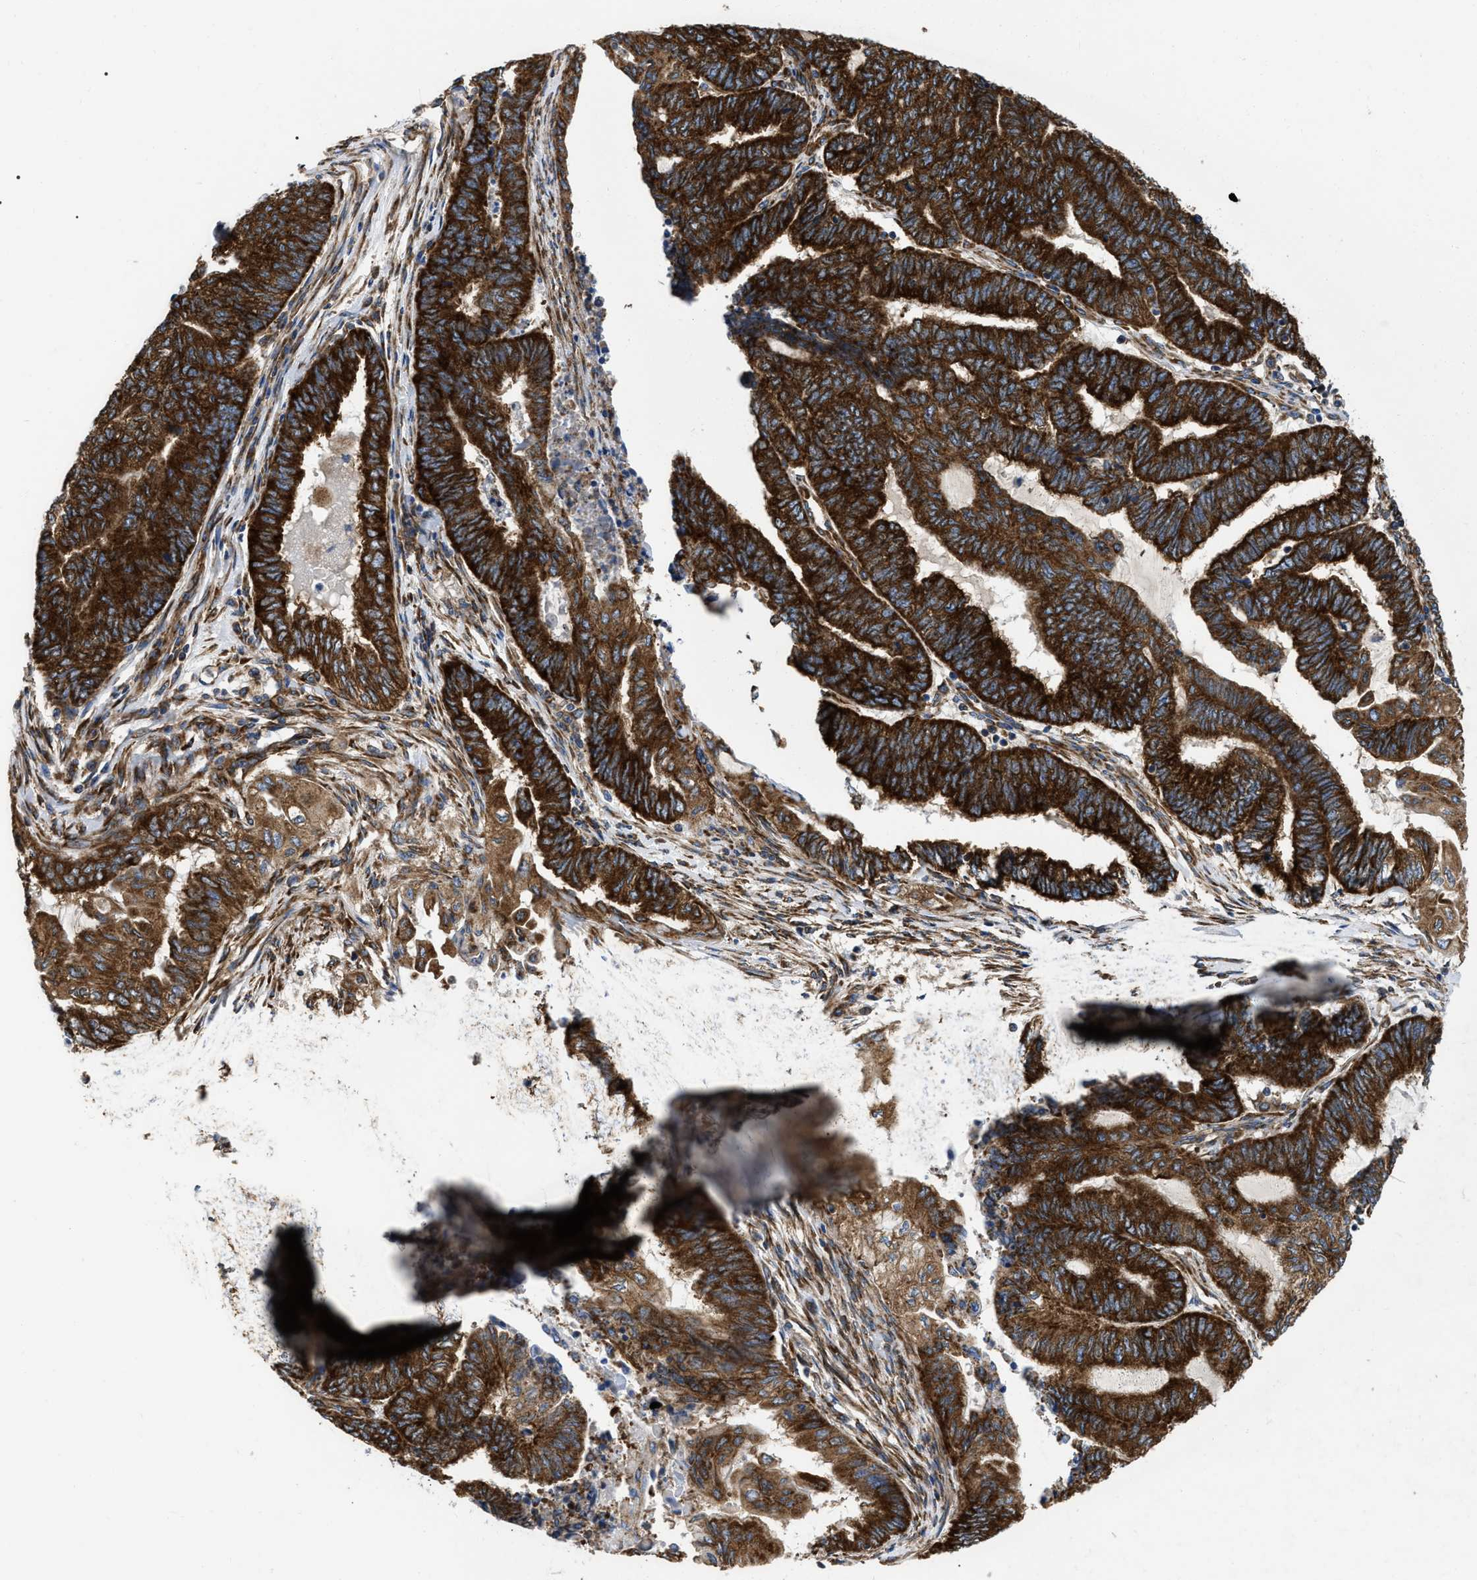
{"staining": {"intensity": "strong", "quantity": ">75%", "location": "cytoplasmic/membranous"}, "tissue": "endometrial cancer", "cell_type": "Tumor cells", "image_type": "cancer", "snomed": [{"axis": "morphology", "description": "Adenocarcinoma, NOS"}, {"axis": "topography", "description": "Uterus"}, {"axis": "topography", "description": "Endometrium"}], "caption": "The immunohistochemical stain labels strong cytoplasmic/membranous staining in tumor cells of endometrial adenocarcinoma tissue. The staining was performed using DAB to visualize the protein expression in brown, while the nuclei were stained in blue with hematoxylin (Magnification: 20x).", "gene": "FAM120A", "patient": {"sex": "female", "age": 70}}